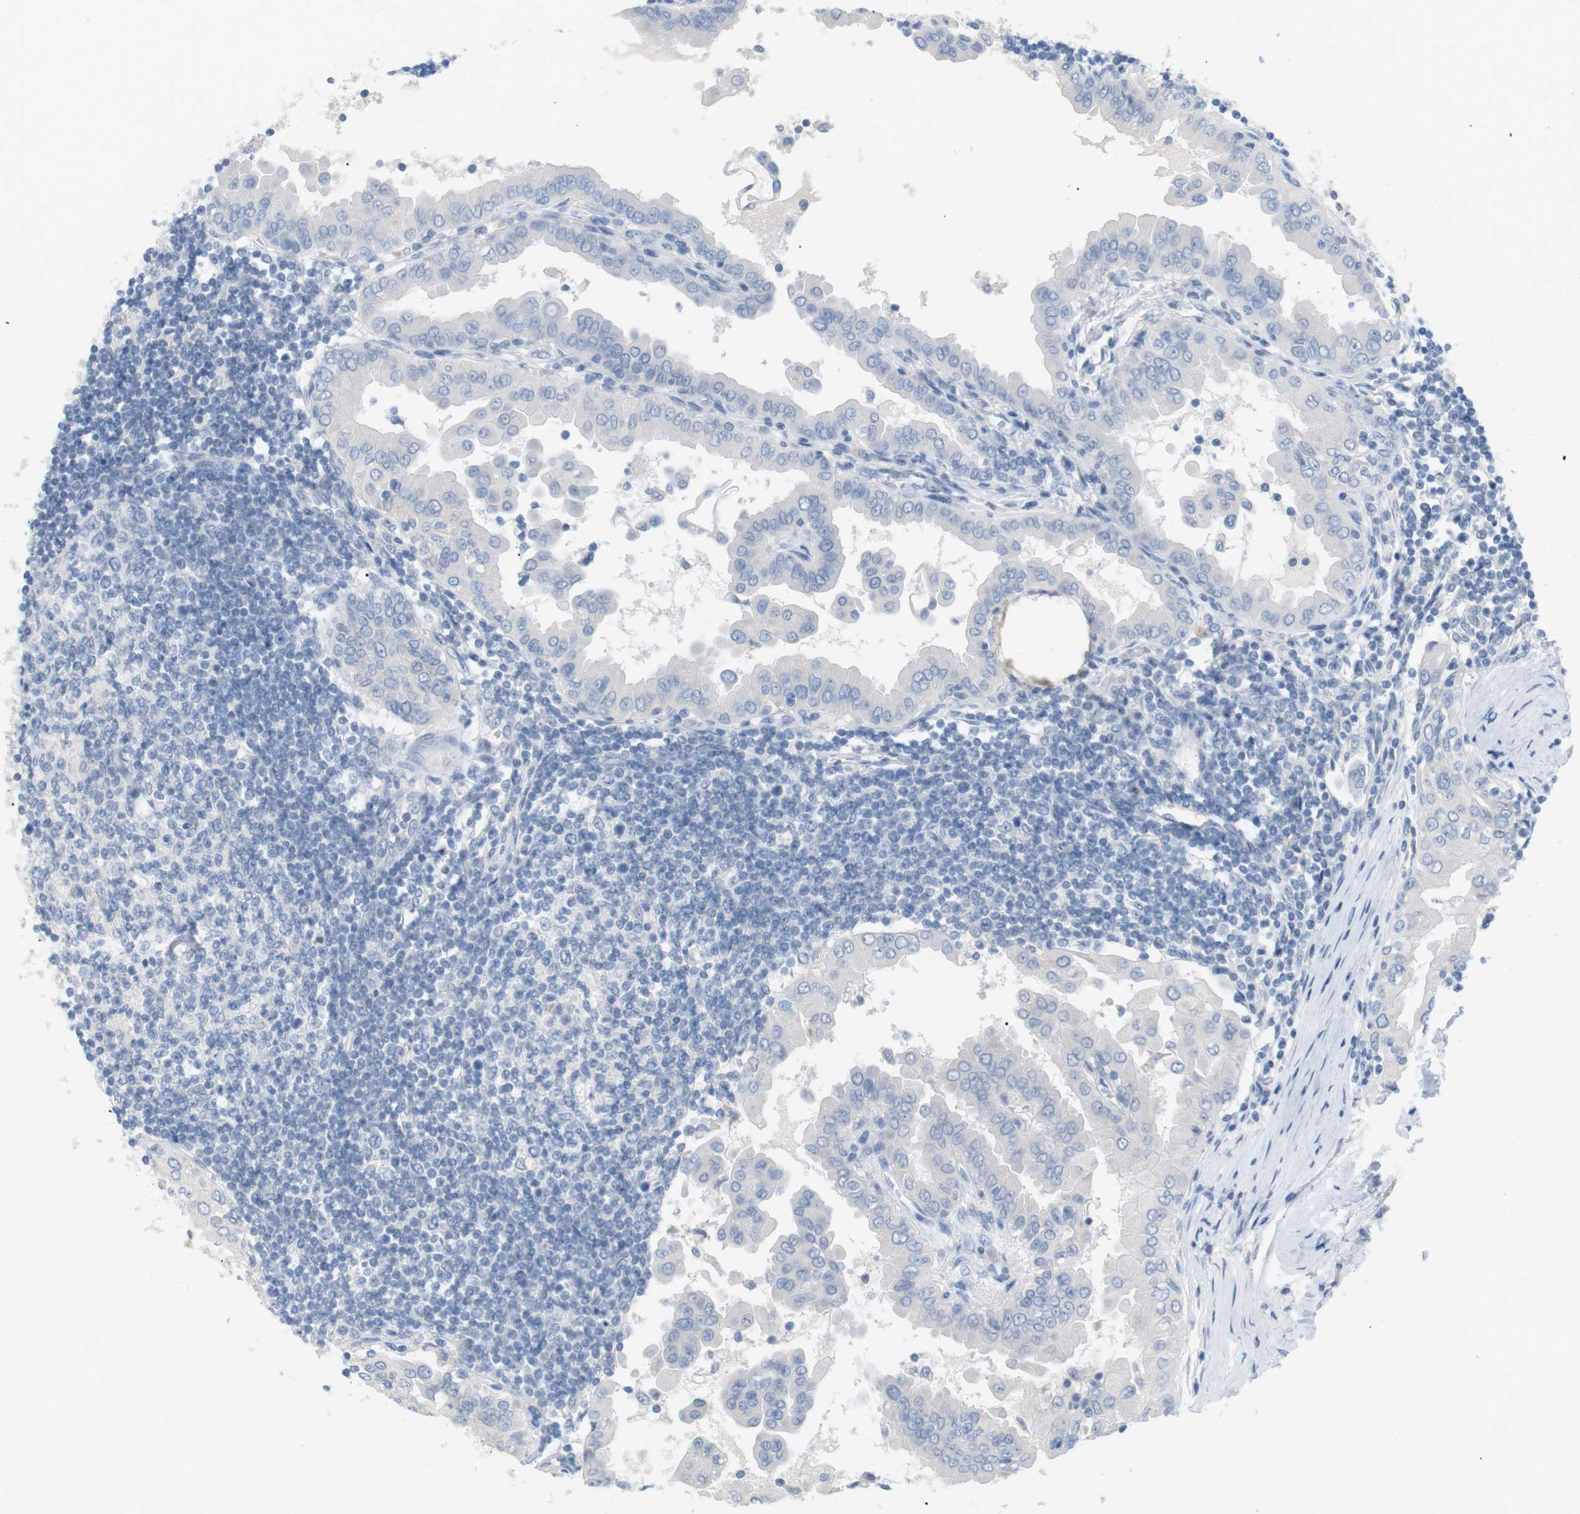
{"staining": {"intensity": "negative", "quantity": "none", "location": "none"}, "tissue": "thyroid cancer", "cell_type": "Tumor cells", "image_type": "cancer", "snomed": [{"axis": "morphology", "description": "Papillary adenocarcinoma, NOS"}, {"axis": "topography", "description": "Thyroid gland"}], "caption": "An immunohistochemistry (IHC) photomicrograph of papillary adenocarcinoma (thyroid) is shown. There is no staining in tumor cells of papillary adenocarcinoma (thyroid).", "gene": "HBG2", "patient": {"sex": "male", "age": 33}}